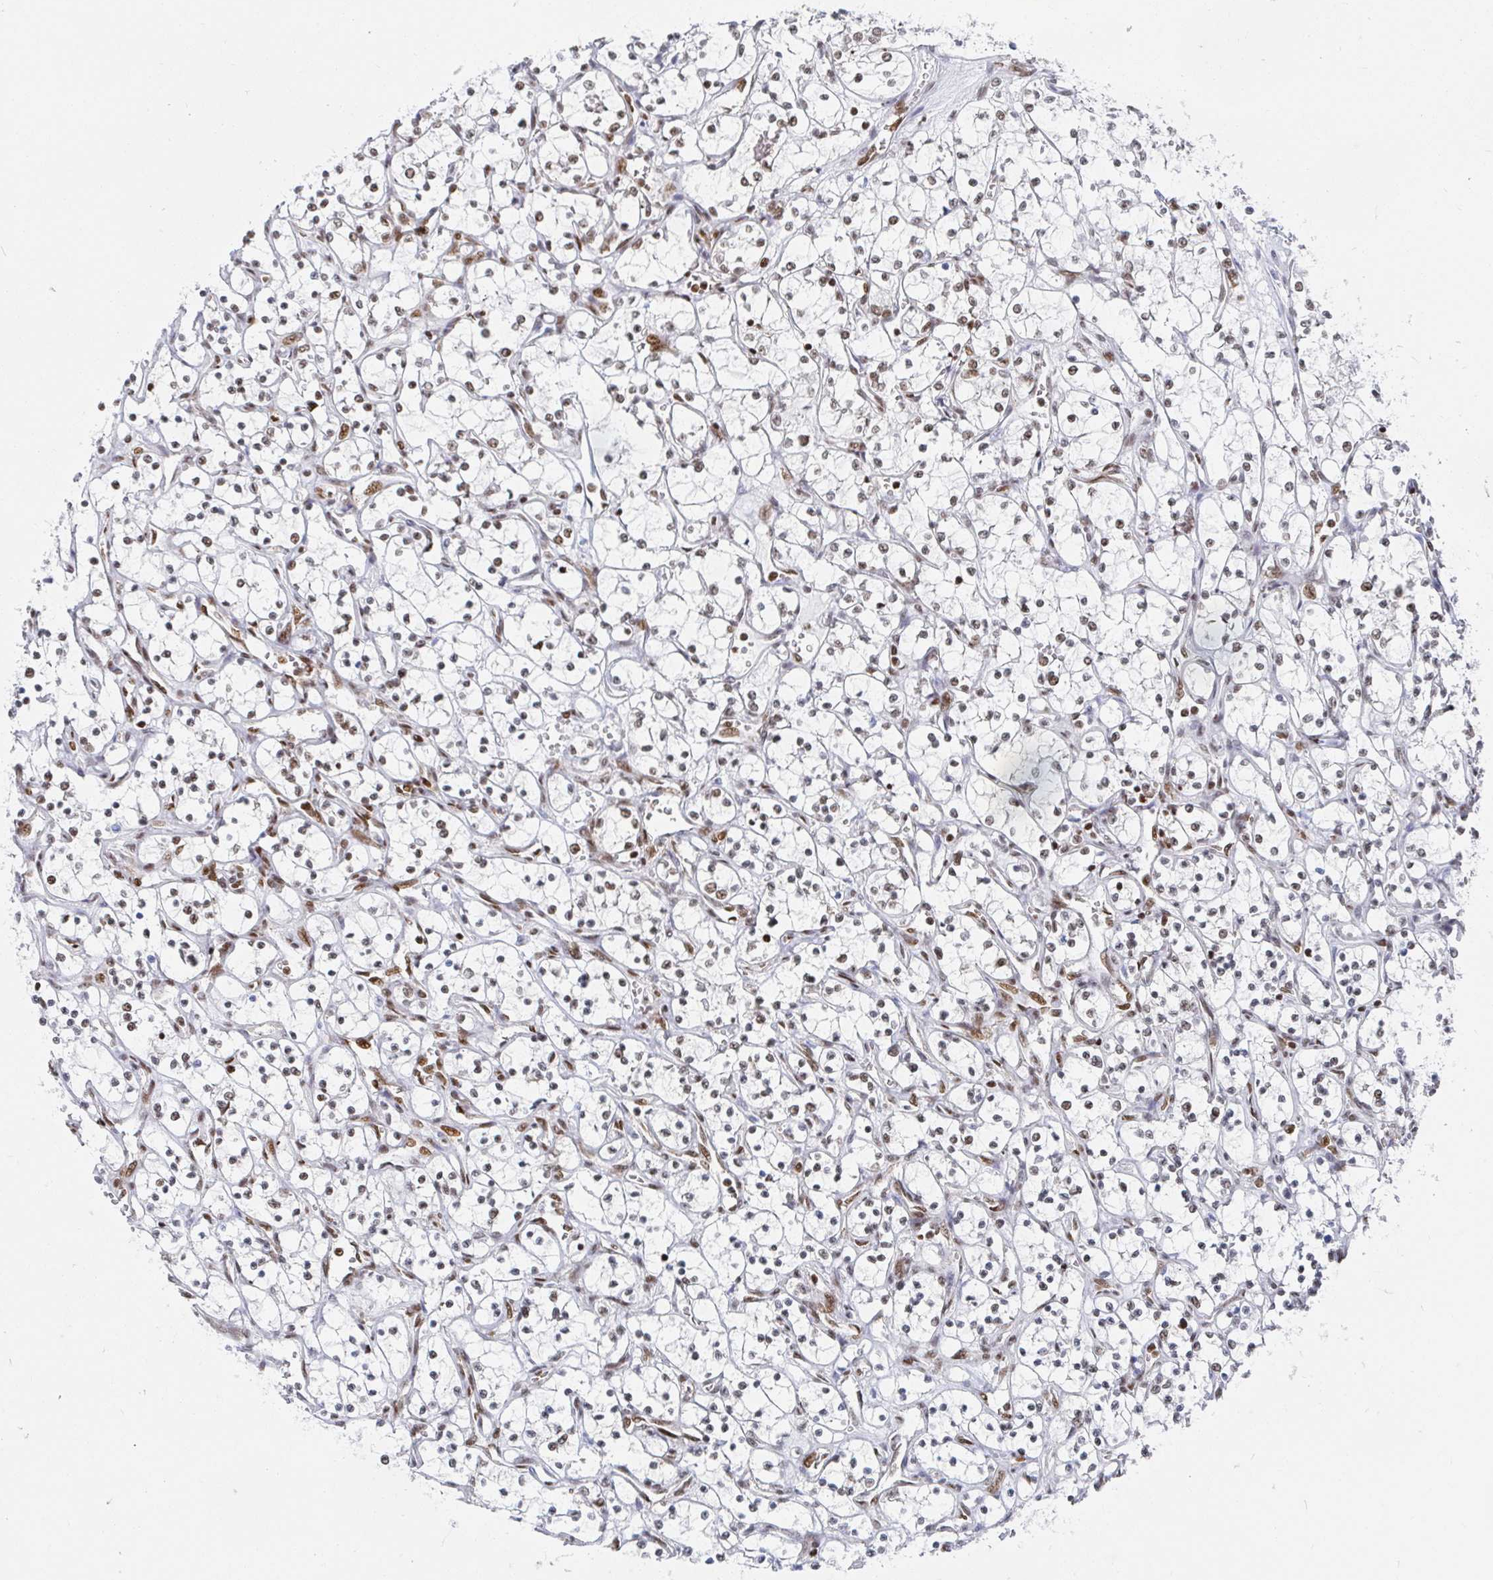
{"staining": {"intensity": "weak", "quantity": "25%-75%", "location": "nuclear"}, "tissue": "renal cancer", "cell_type": "Tumor cells", "image_type": "cancer", "snomed": [{"axis": "morphology", "description": "Adenocarcinoma, NOS"}, {"axis": "topography", "description": "Kidney"}], "caption": "An immunohistochemistry micrograph of neoplastic tissue is shown. Protein staining in brown labels weak nuclear positivity in renal cancer (adenocarcinoma) within tumor cells.", "gene": "EWSR1", "patient": {"sex": "female", "age": 69}}